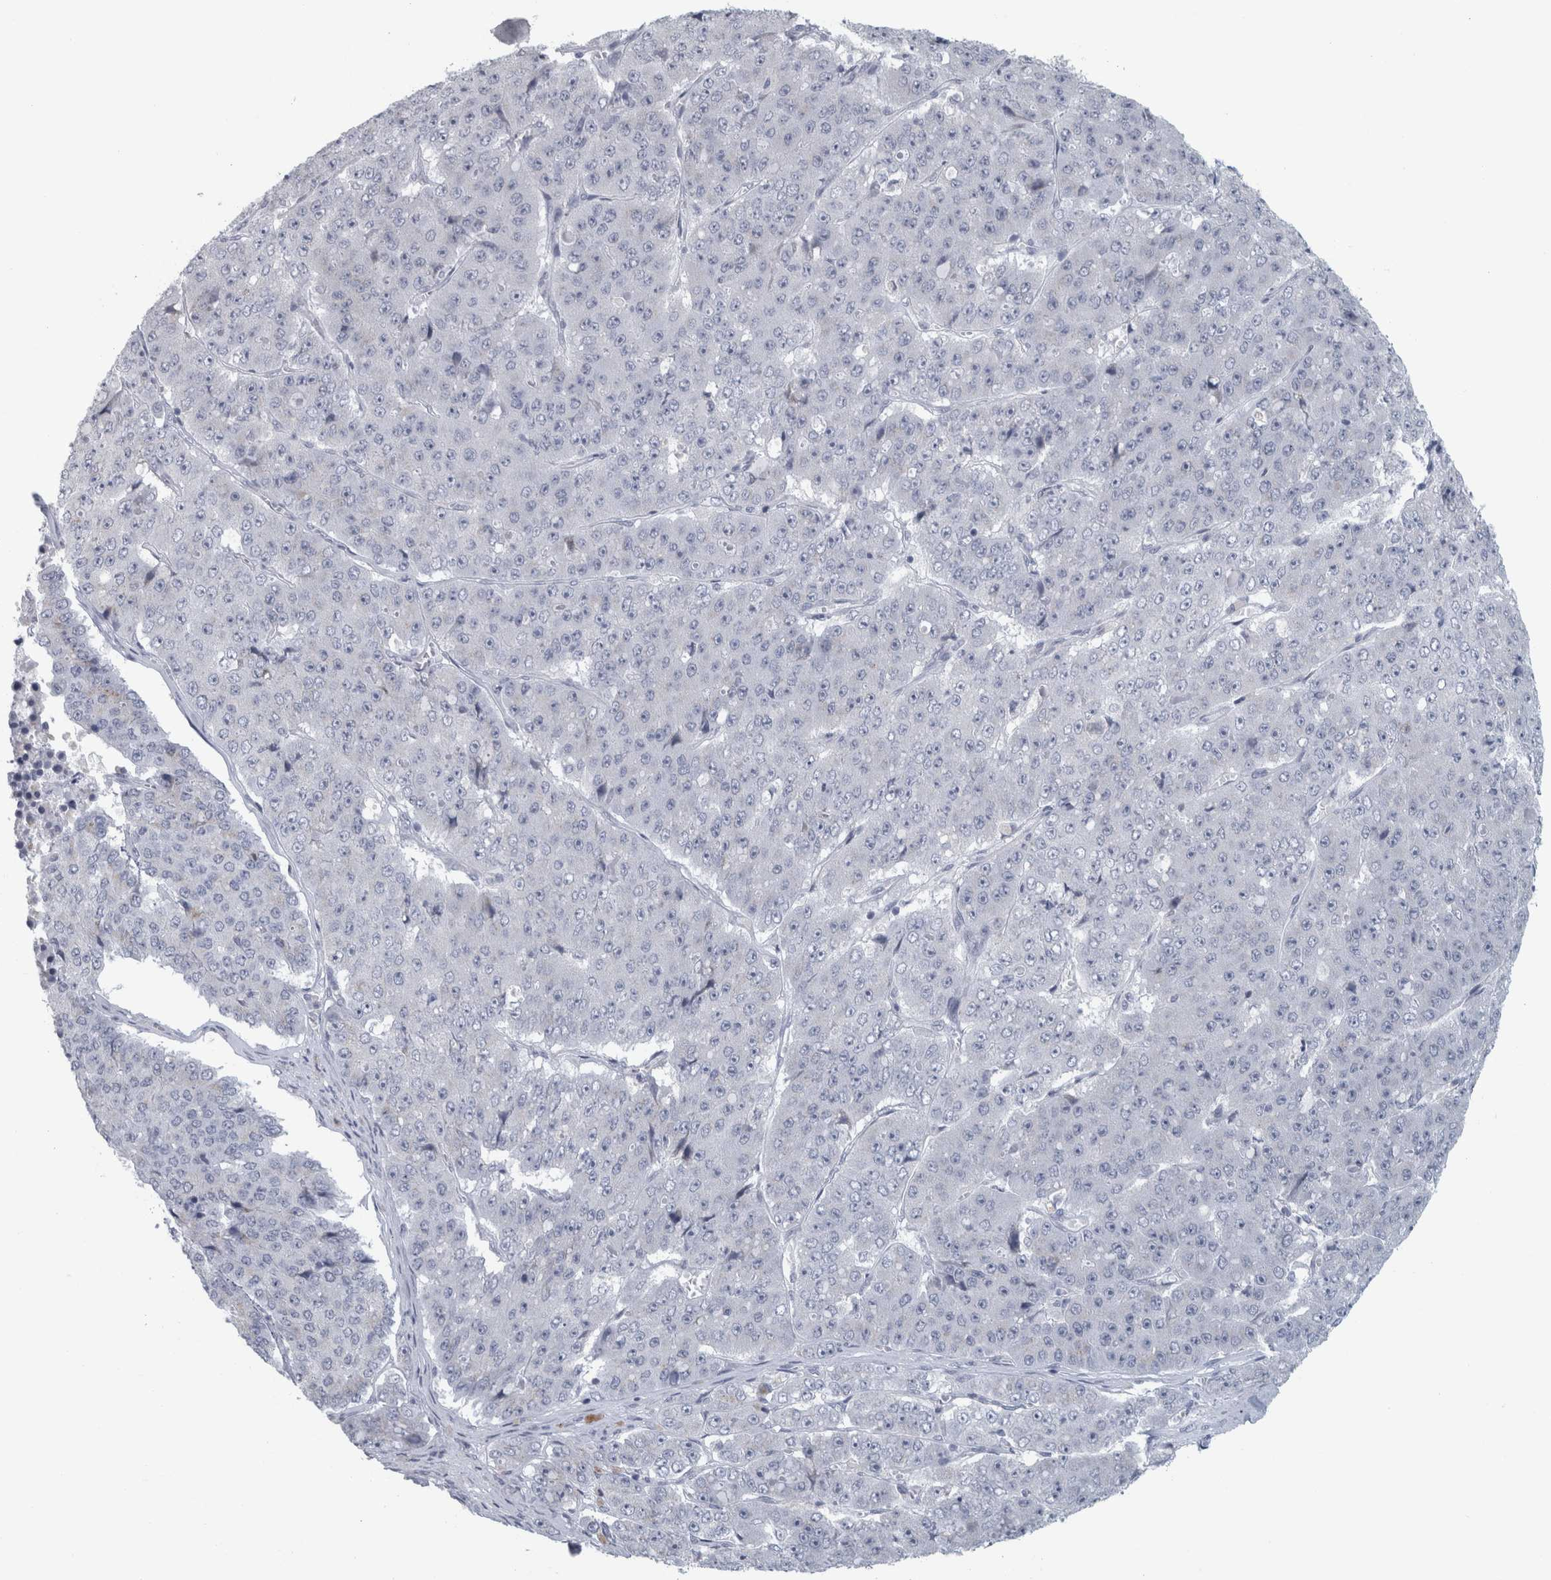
{"staining": {"intensity": "negative", "quantity": "none", "location": "none"}, "tissue": "pancreatic cancer", "cell_type": "Tumor cells", "image_type": "cancer", "snomed": [{"axis": "morphology", "description": "Adenocarcinoma, NOS"}, {"axis": "topography", "description": "Pancreas"}], "caption": "The IHC micrograph has no significant positivity in tumor cells of pancreatic adenocarcinoma tissue.", "gene": "CPE", "patient": {"sex": "male", "age": 50}}